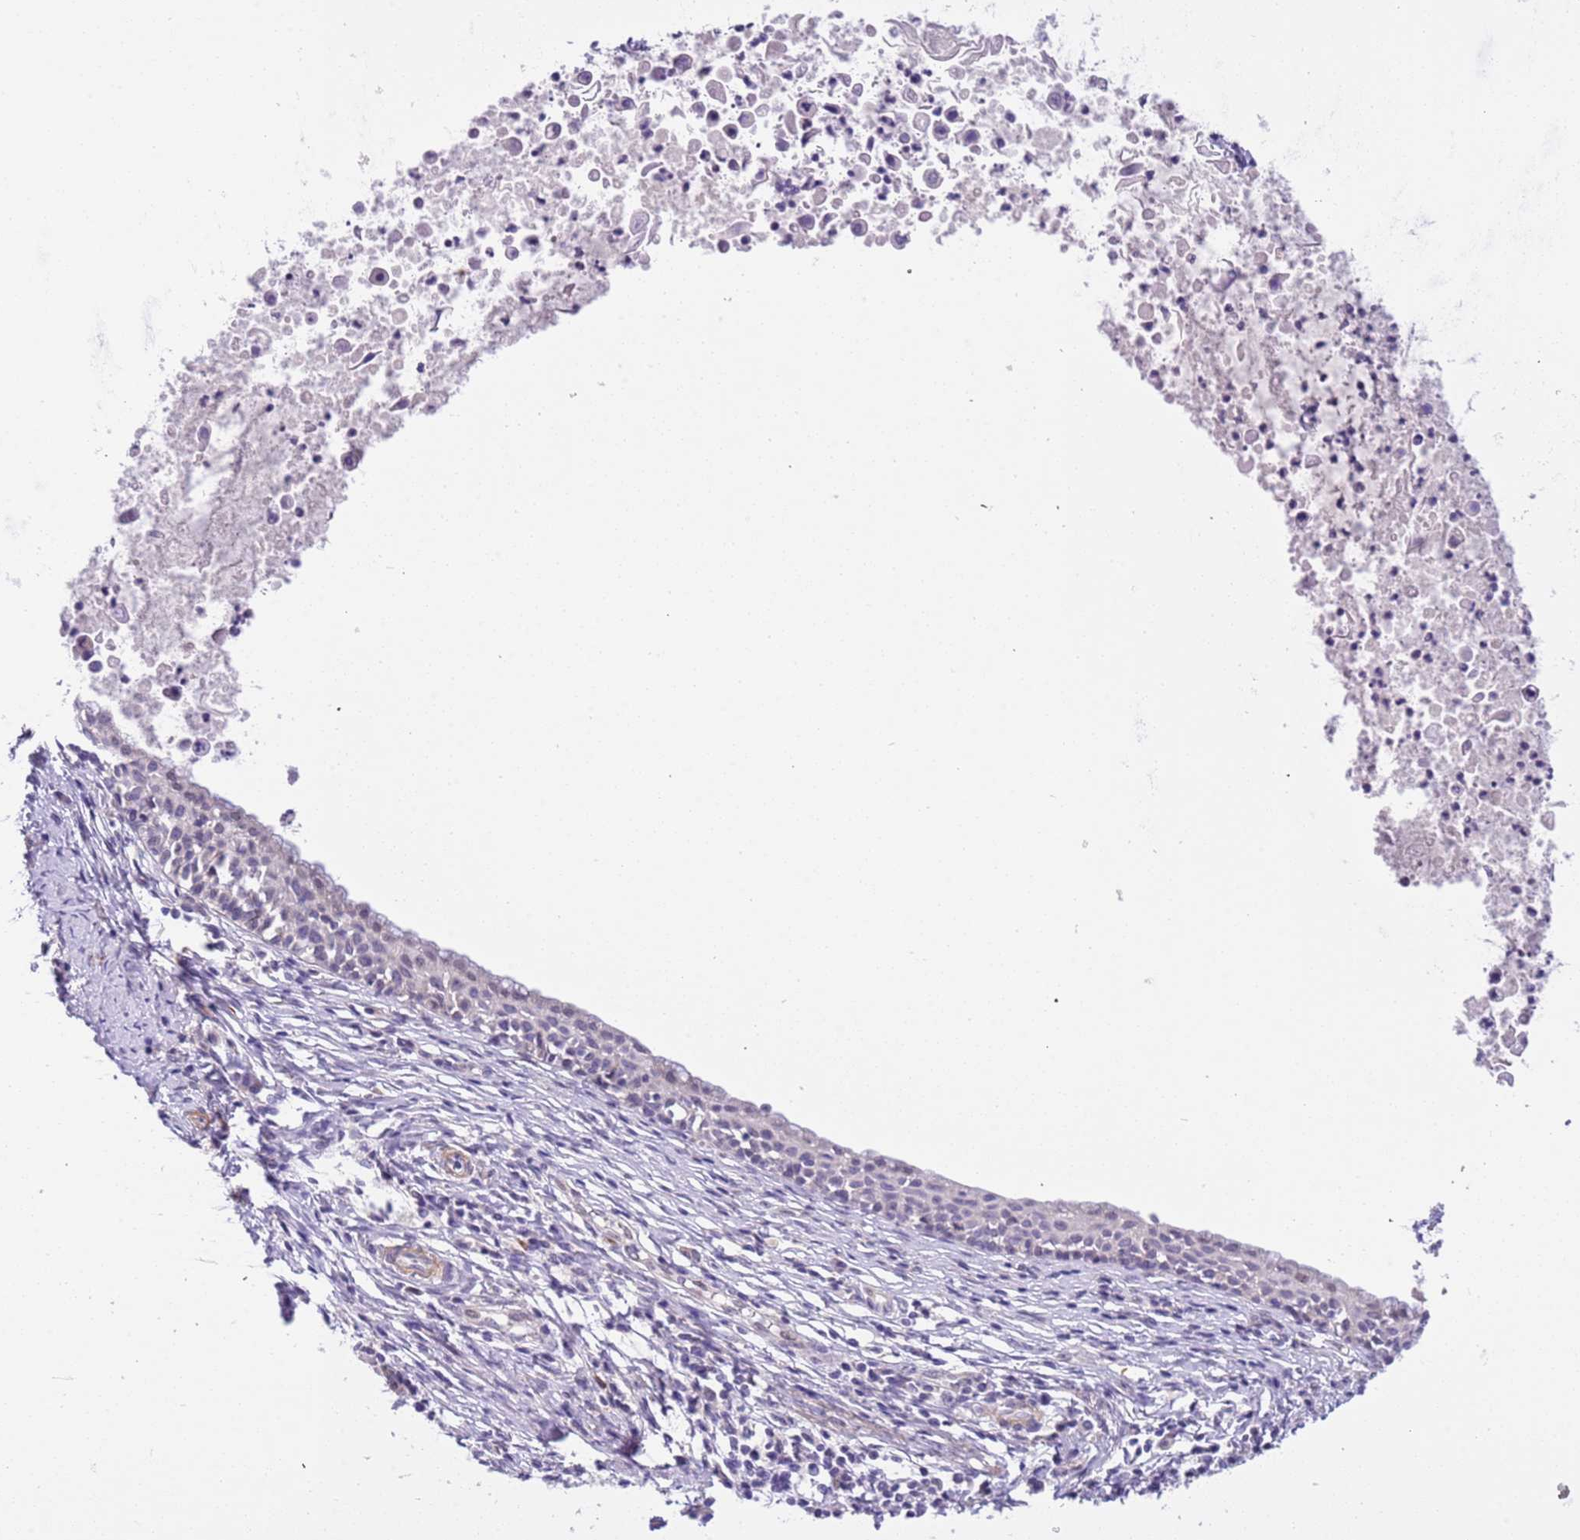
{"staining": {"intensity": "negative", "quantity": "none", "location": "none"}, "tissue": "cervical cancer", "cell_type": "Tumor cells", "image_type": "cancer", "snomed": [{"axis": "morphology", "description": "Squamous cell carcinoma, NOS"}, {"axis": "topography", "description": "Cervix"}], "caption": "Immunohistochemistry (IHC) image of neoplastic tissue: cervical cancer stained with DAB shows no significant protein expression in tumor cells.", "gene": "PLEKHH1", "patient": {"sex": "female", "age": 52}}